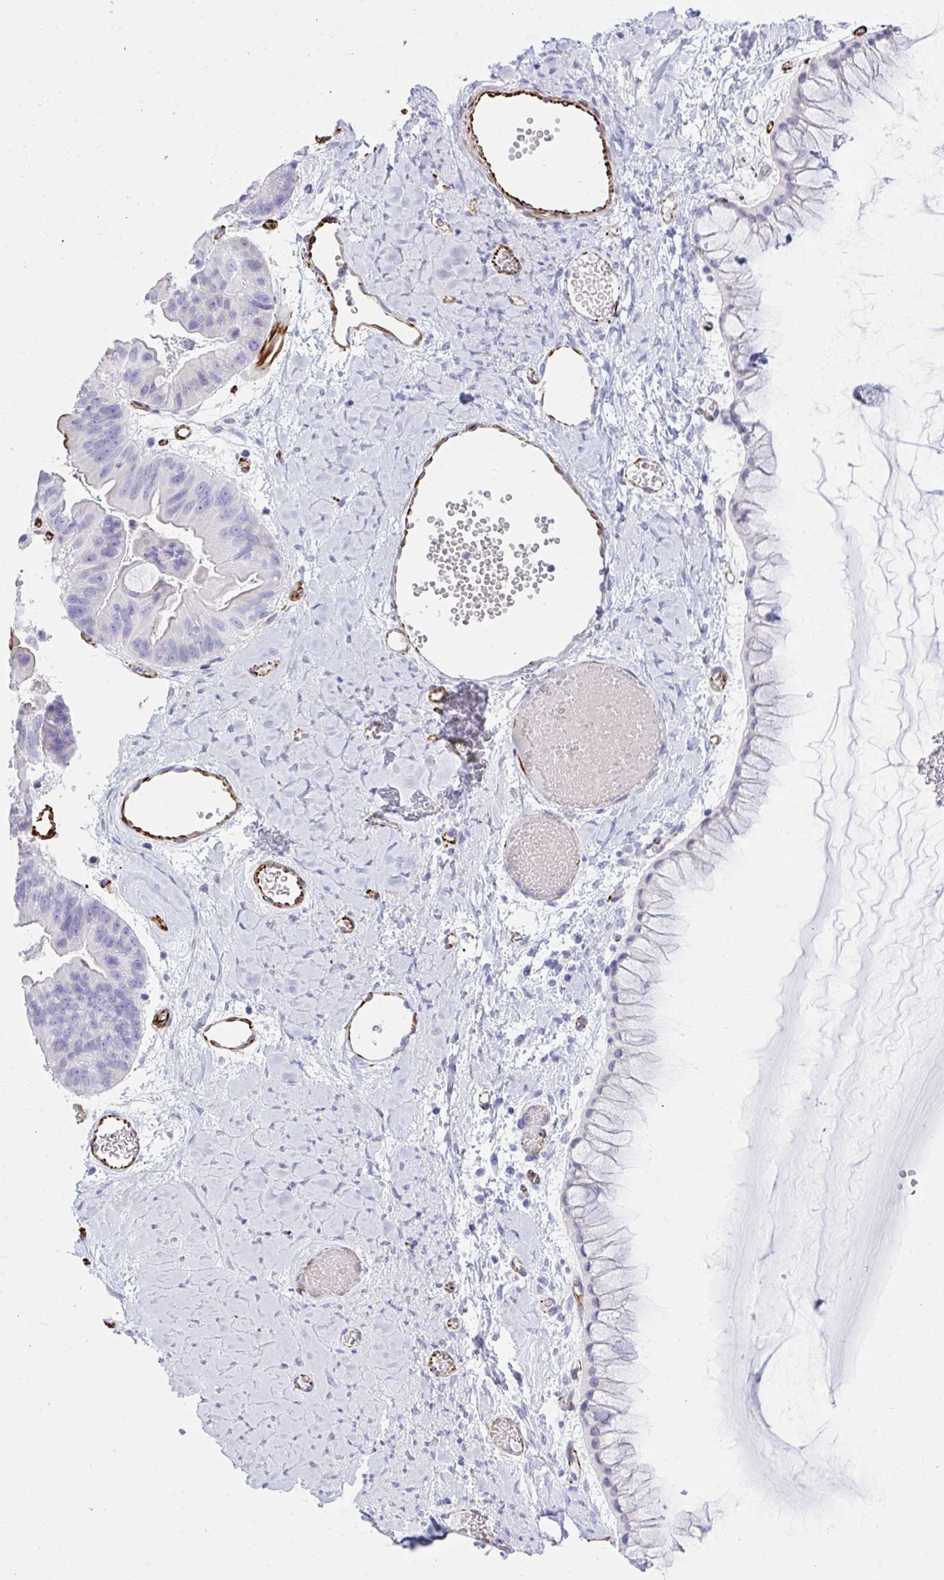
{"staining": {"intensity": "negative", "quantity": "none", "location": "none"}, "tissue": "ovarian cancer", "cell_type": "Tumor cells", "image_type": "cancer", "snomed": [{"axis": "morphology", "description": "Cystadenocarcinoma, mucinous, NOS"}, {"axis": "topography", "description": "Ovary"}], "caption": "This is an immunohistochemistry histopathology image of ovarian cancer (mucinous cystadenocarcinoma). There is no positivity in tumor cells.", "gene": "SLC35B1", "patient": {"sex": "female", "age": 61}}